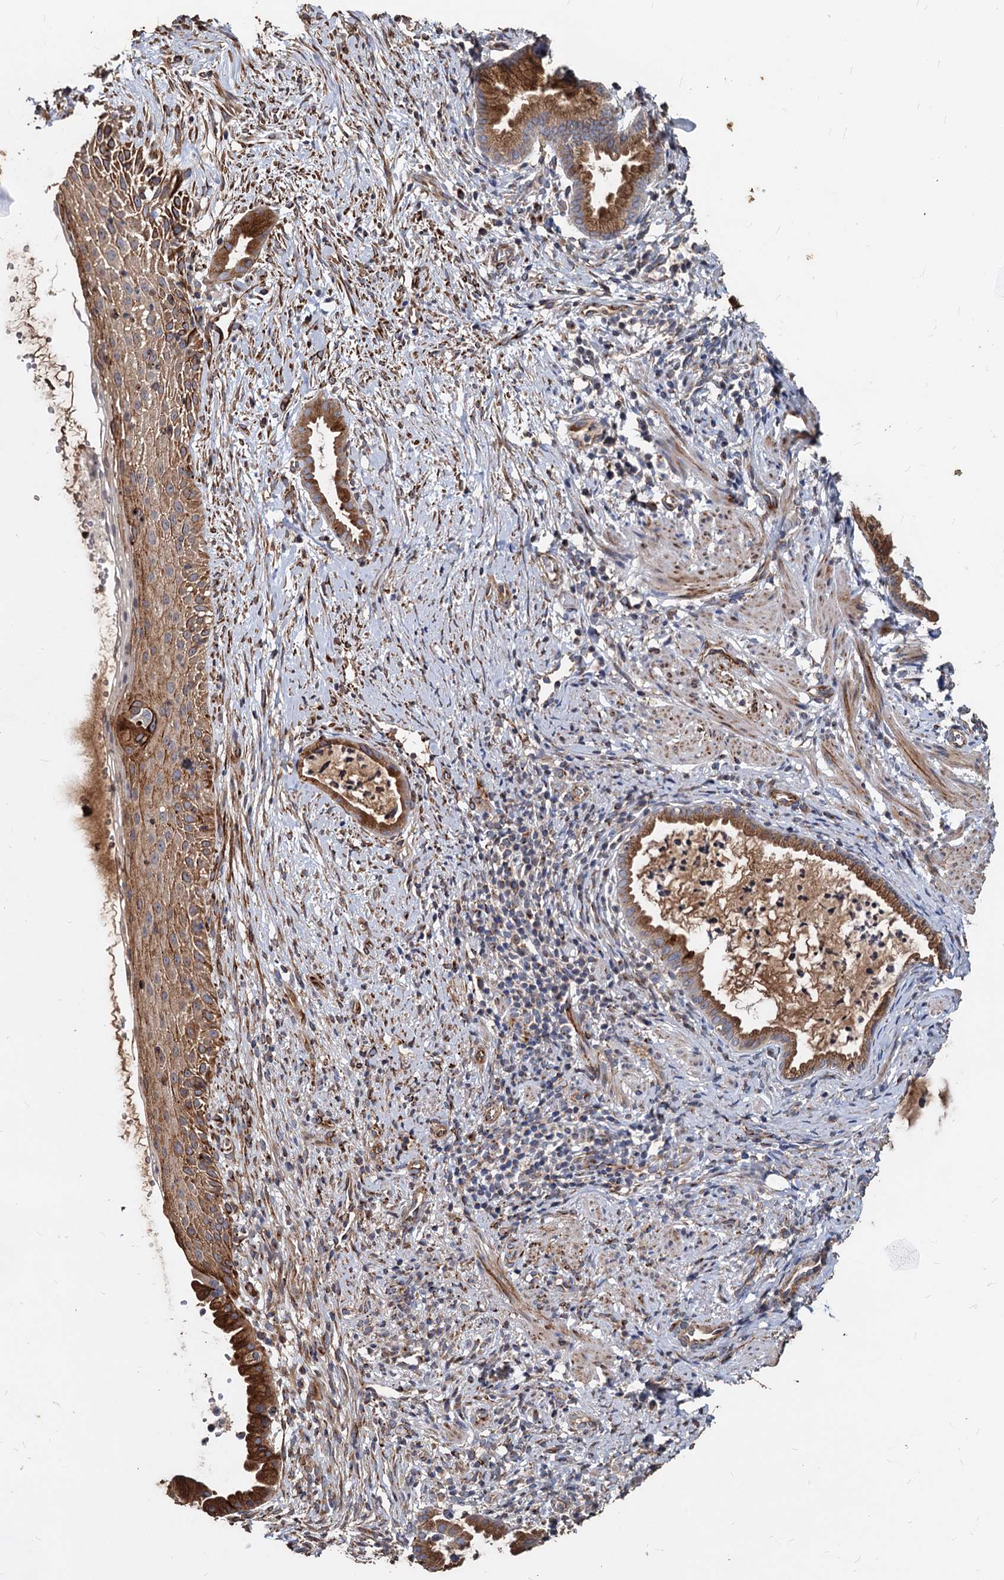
{"staining": {"intensity": "moderate", "quantity": ">75%", "location": "cytoplasmic/membranous"}, "tissue": "cervix", "cell_type": "Glandular cells", "image_type": "normal", "snomed": [{"axis": "morphology", "description": "Normal tissue, NOS"}, {"axis": "topography", "description": "Cervix"}], "caption": "Immunohistochemistry (IHC) (DAB (3,3'-diaminobenzidine)) staining of normal human cervix shows moderate cytoplasmic/membranous protein positivity in approximately >75% of glandular cells.", "gene": "DEPDC4", "patient": {"sex": "female", "age": 36}}